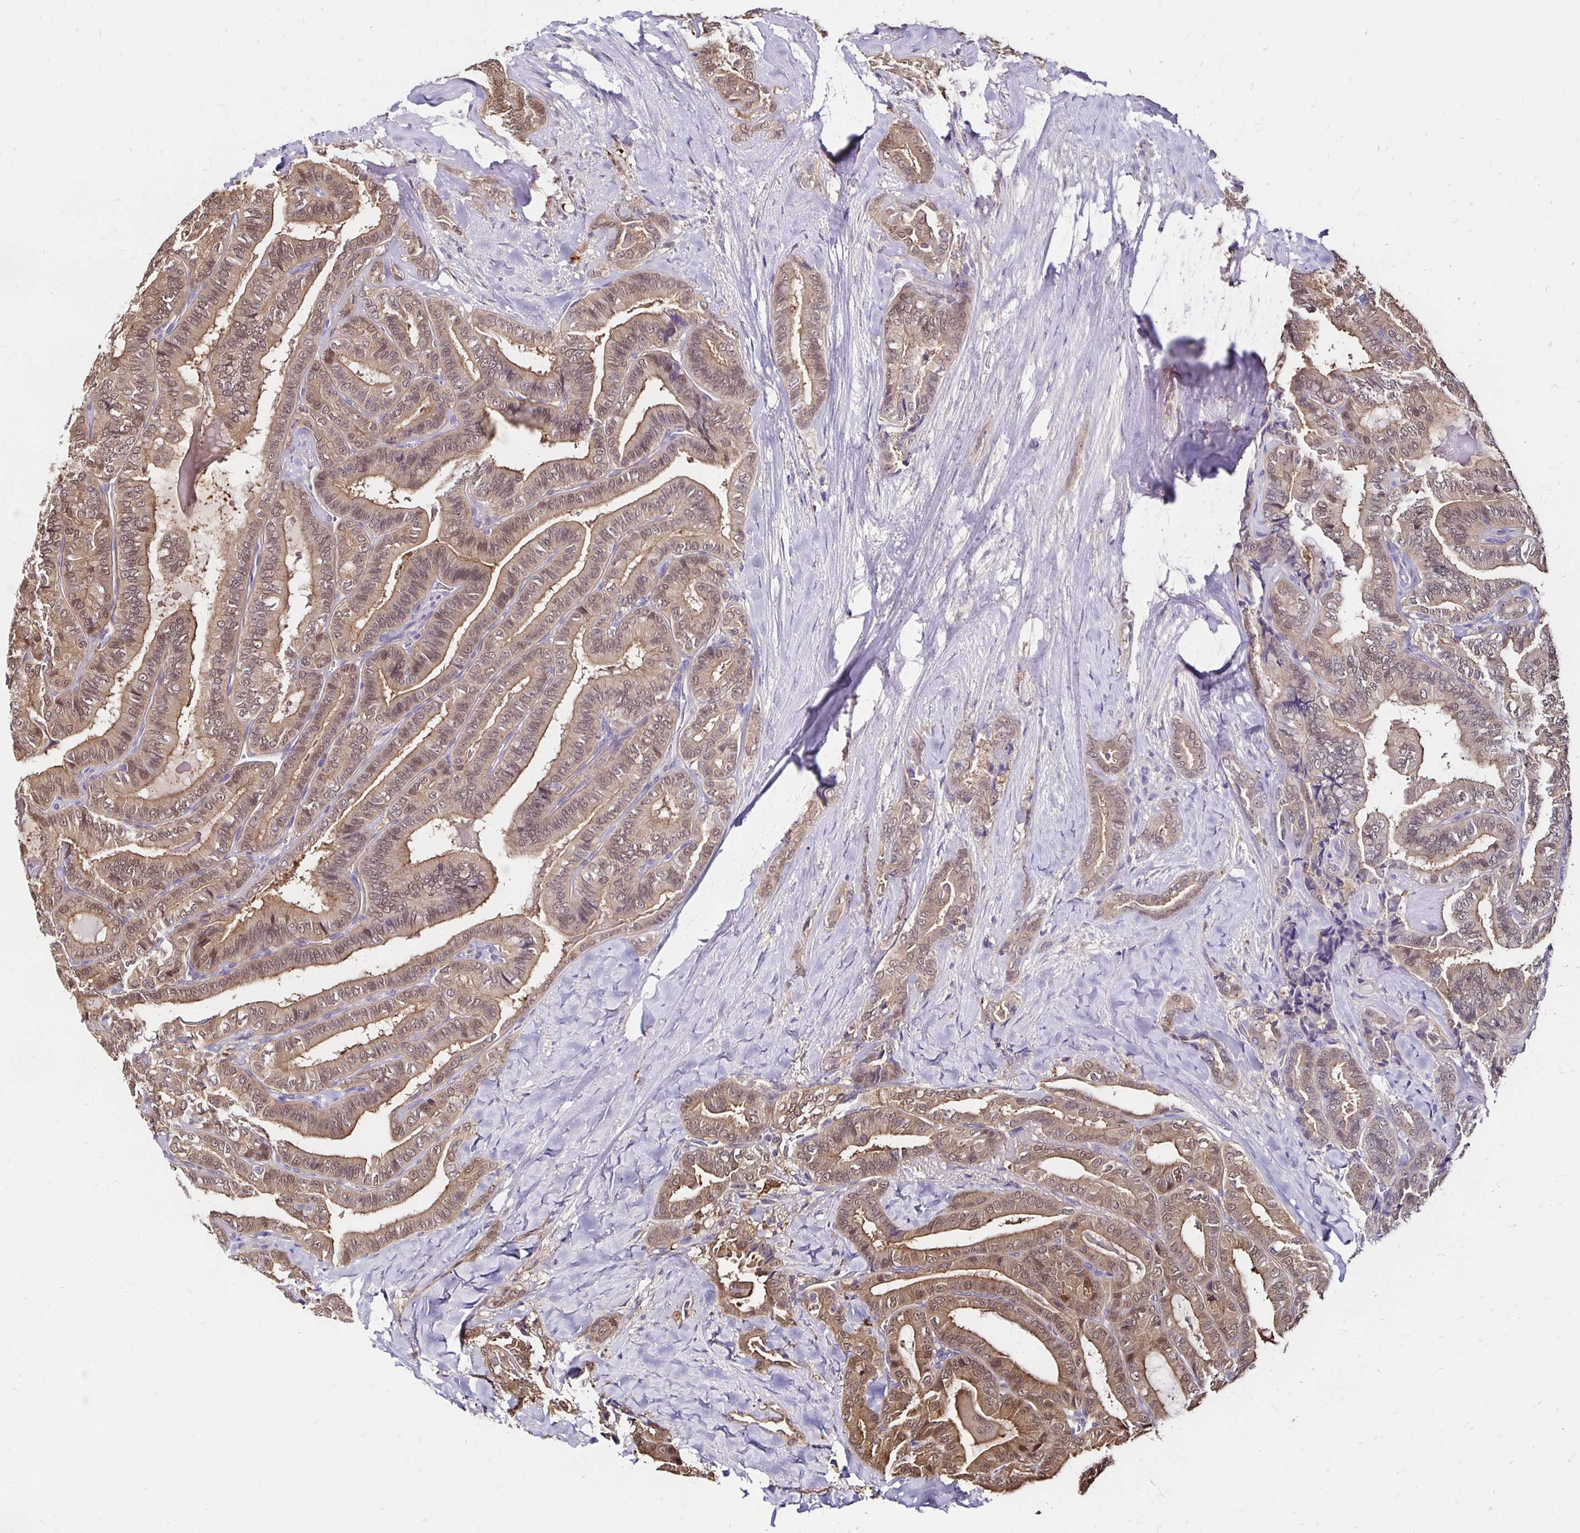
{"staining": {"intensity": "weak", "quantity": ">75%", "location": "cytoplasmic/membranous,nuclear"}, "tissue": "thyroid cancer", "cell_type": "Tumor cells", "image_type": "cancer", "snomed": [{"axis": "morphology", "description": "Papillary adenocarcinoma, NOS"}, {"axis": "topography", "description": "Thyroid gland"}], "caption": "Immunohistochemical staining of human thyroid cancer (papillary adenocarcinoma) shows weak cytoplasmic/membranous and nuclear protein staining in about >75% of tumor cells.", "gene": "TXN", "patient": {"sex": "male", "age": 61}}